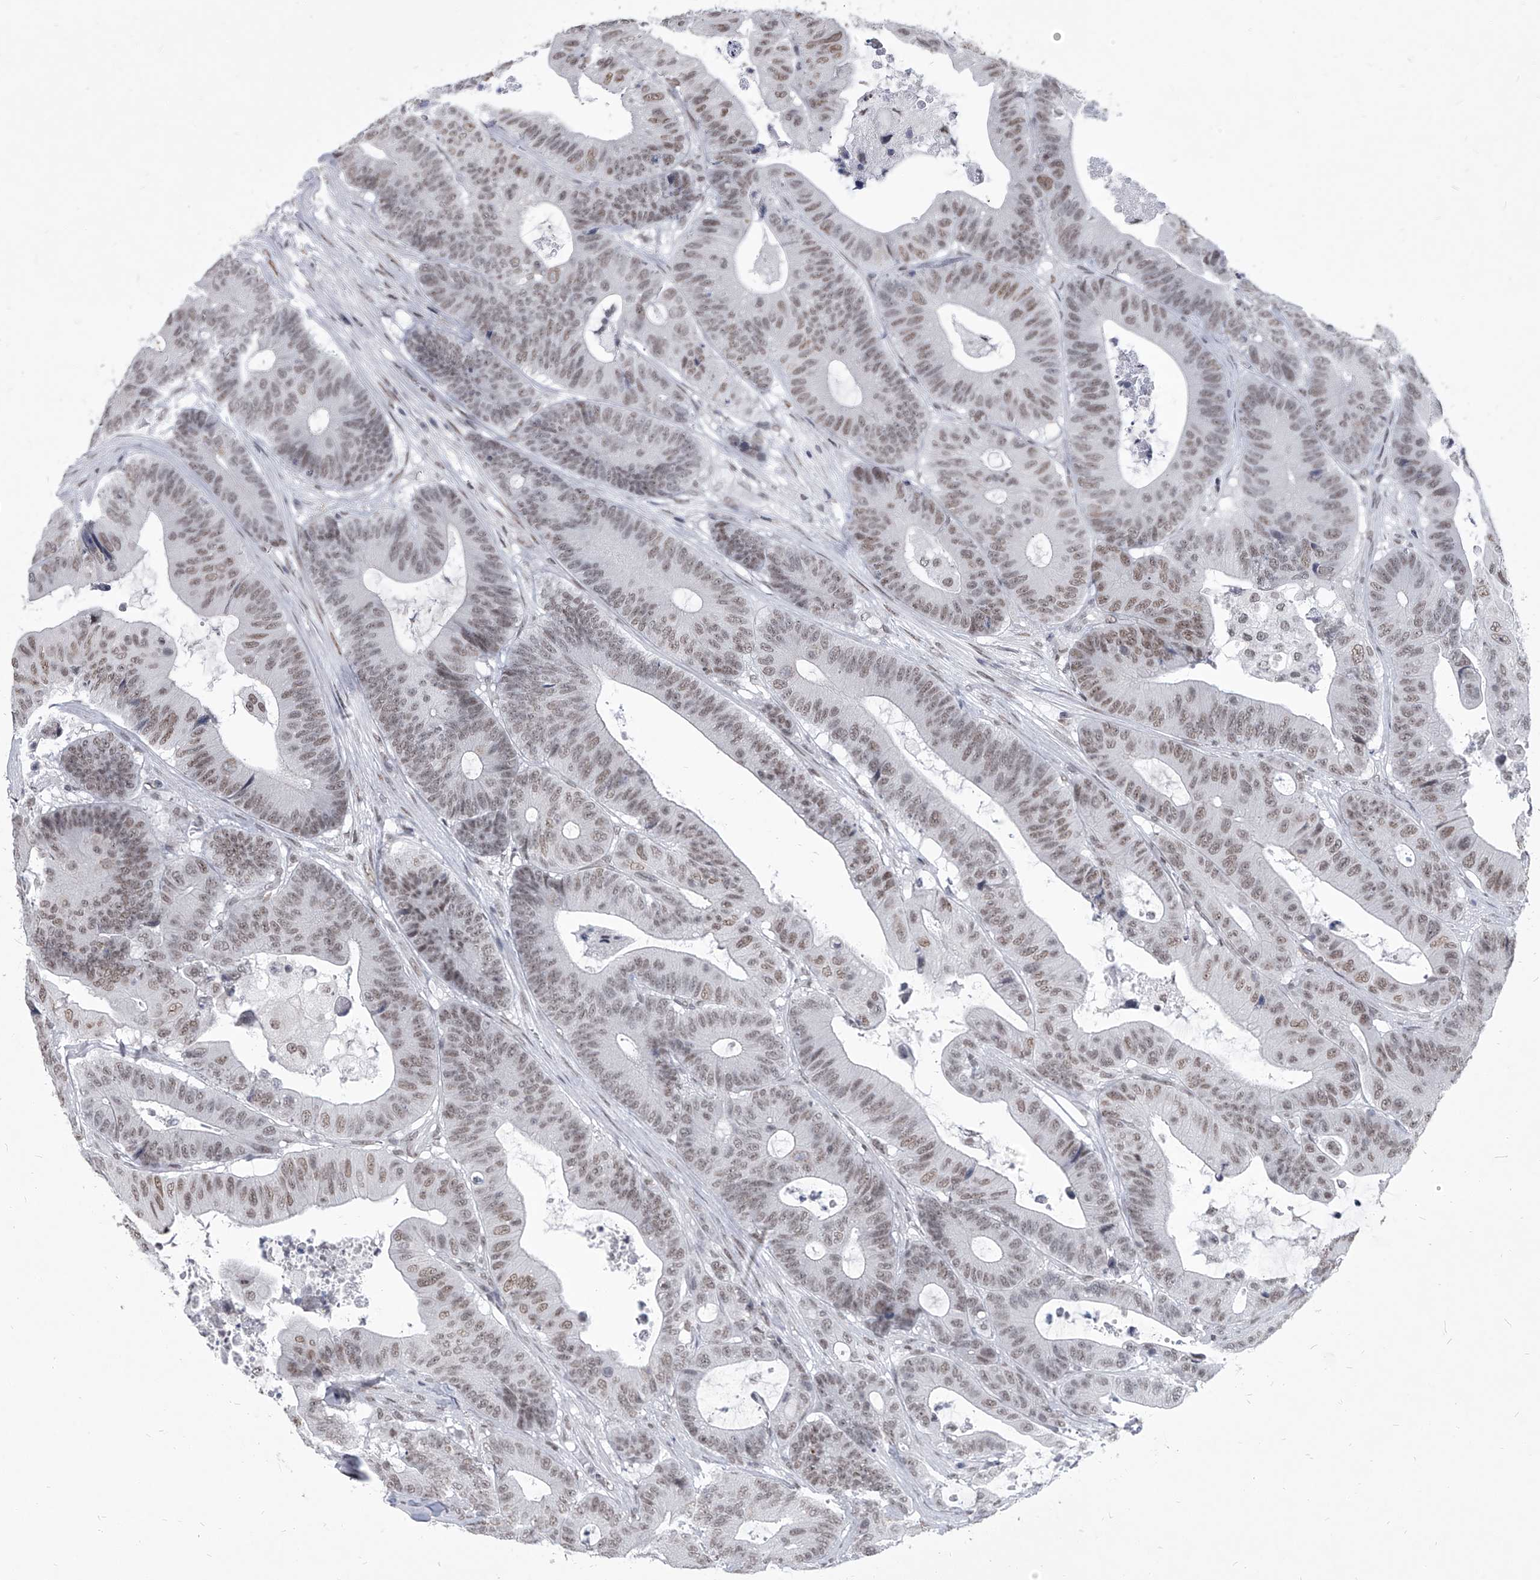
{"staining": {"intensity": "weak", "quantity": ">75%", "location": "nuclear"}, "tissue": "colorectal cancer", "cell_type": "Tumor cells", "image_type": "cancer", "snomed": [{"axis": "morphology", "description": "Adenocarcinoma, NOS"}, {"axis": "topography", "description": "Colon"}], "caption": "Human colorectal adenocarcinoma stained with a protein marker exhibits weak staining in tumor cells.", "gene": "PPIL4", "patient": {"sex": "female", "age": 84}}